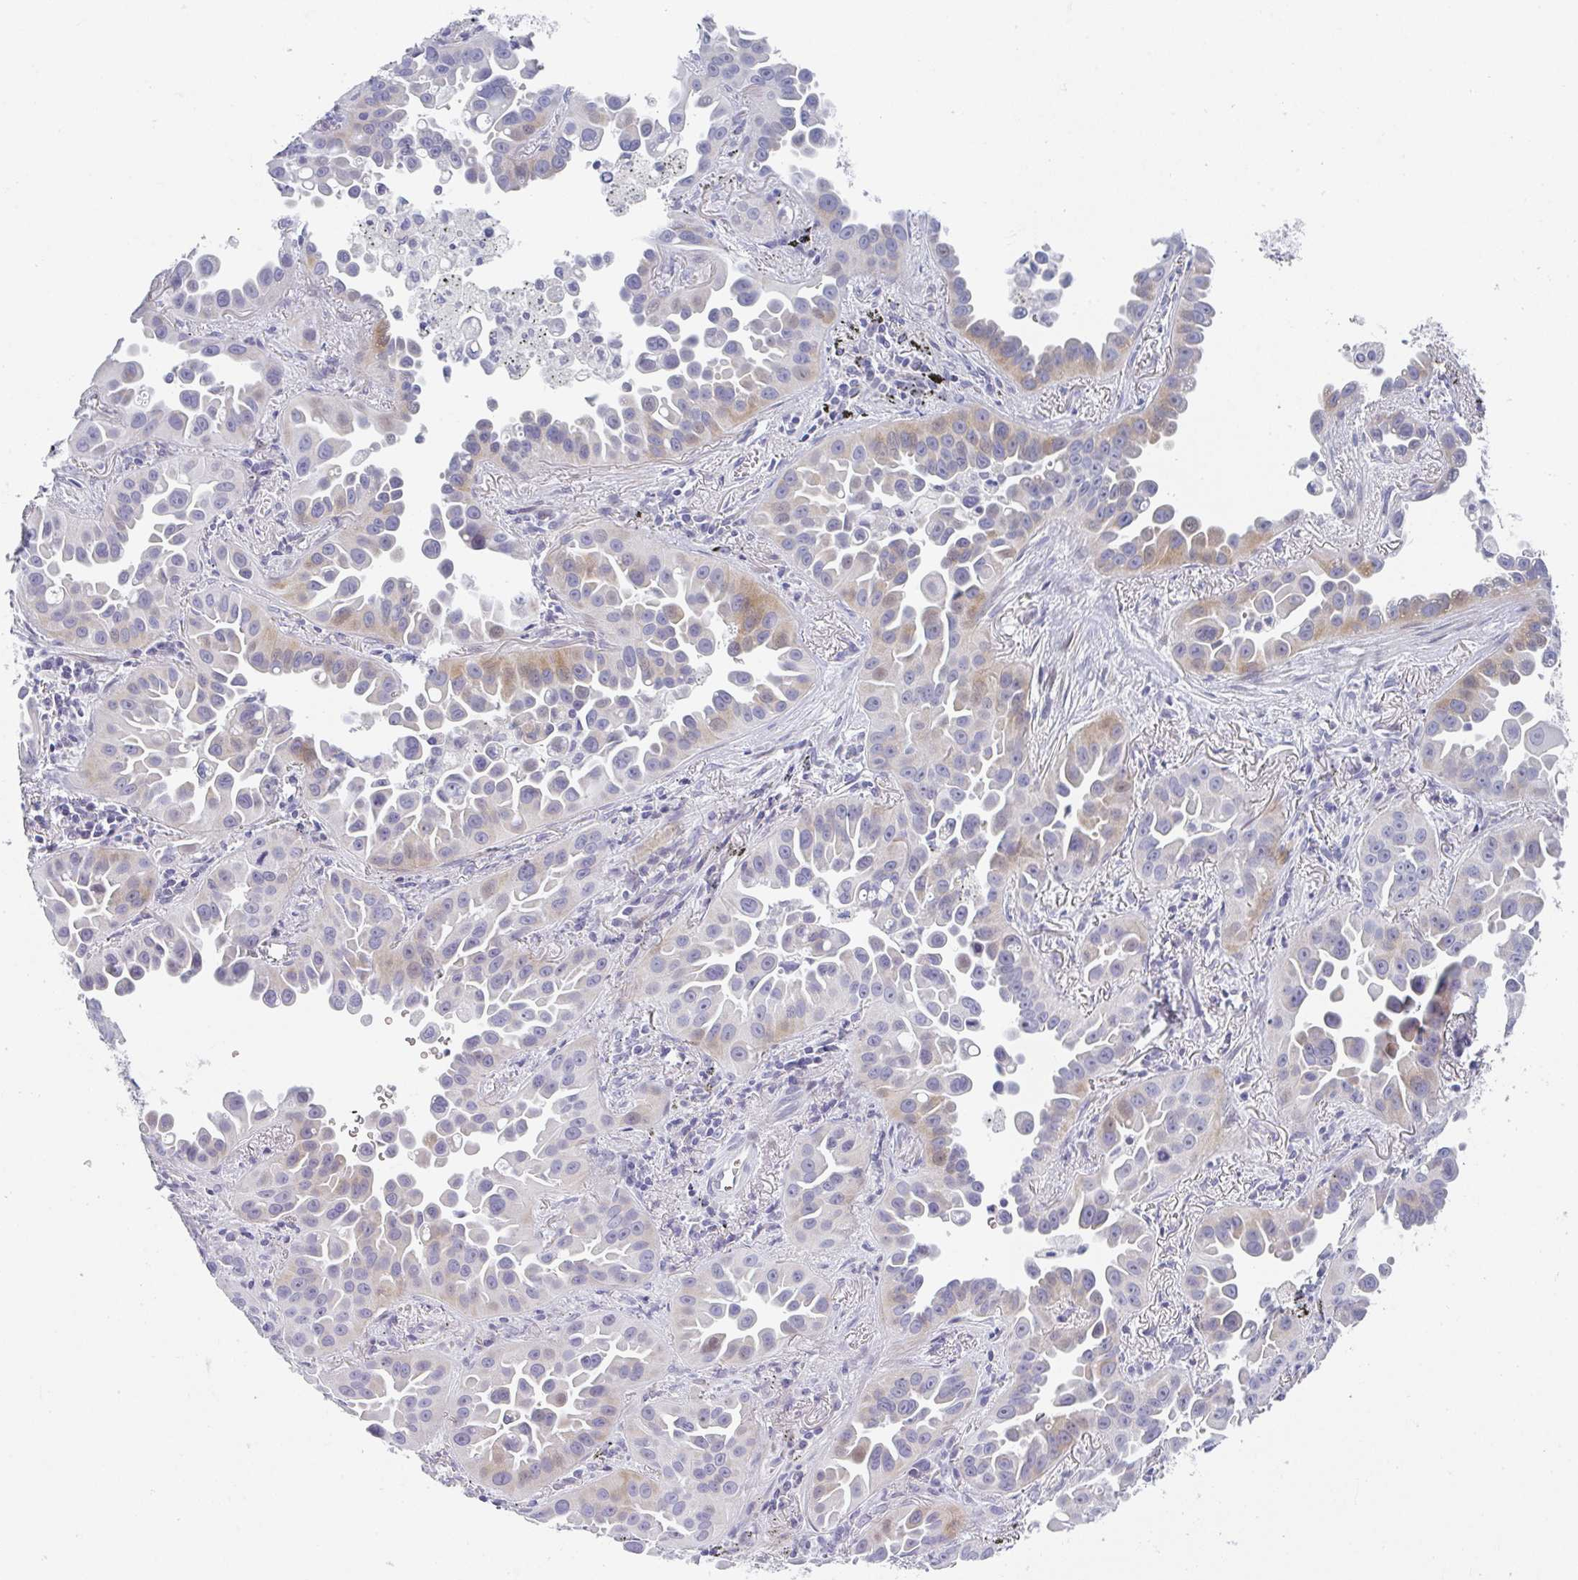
{"staining": {"intensity": "moderate", "quantity": "<25%", "location": "cytoplasmic/membranous"}, "tissue": "lung cancer", "cell_type": "Tumor cells", "image_type": "cancer", "snomed": [{"axis": "morphology", "description": "Adenocarcinoma, NOS"}, {"axis": "topography", "description": "Lung"}], "caption": "The histopathology image displays a brown stain indicating the presence of a protein in the cytoplasmic/membranous of tumor cells in adenocarcinoma (lung).", "gene": "NEU2", "patient": {"sex": "male", "age": 68}}